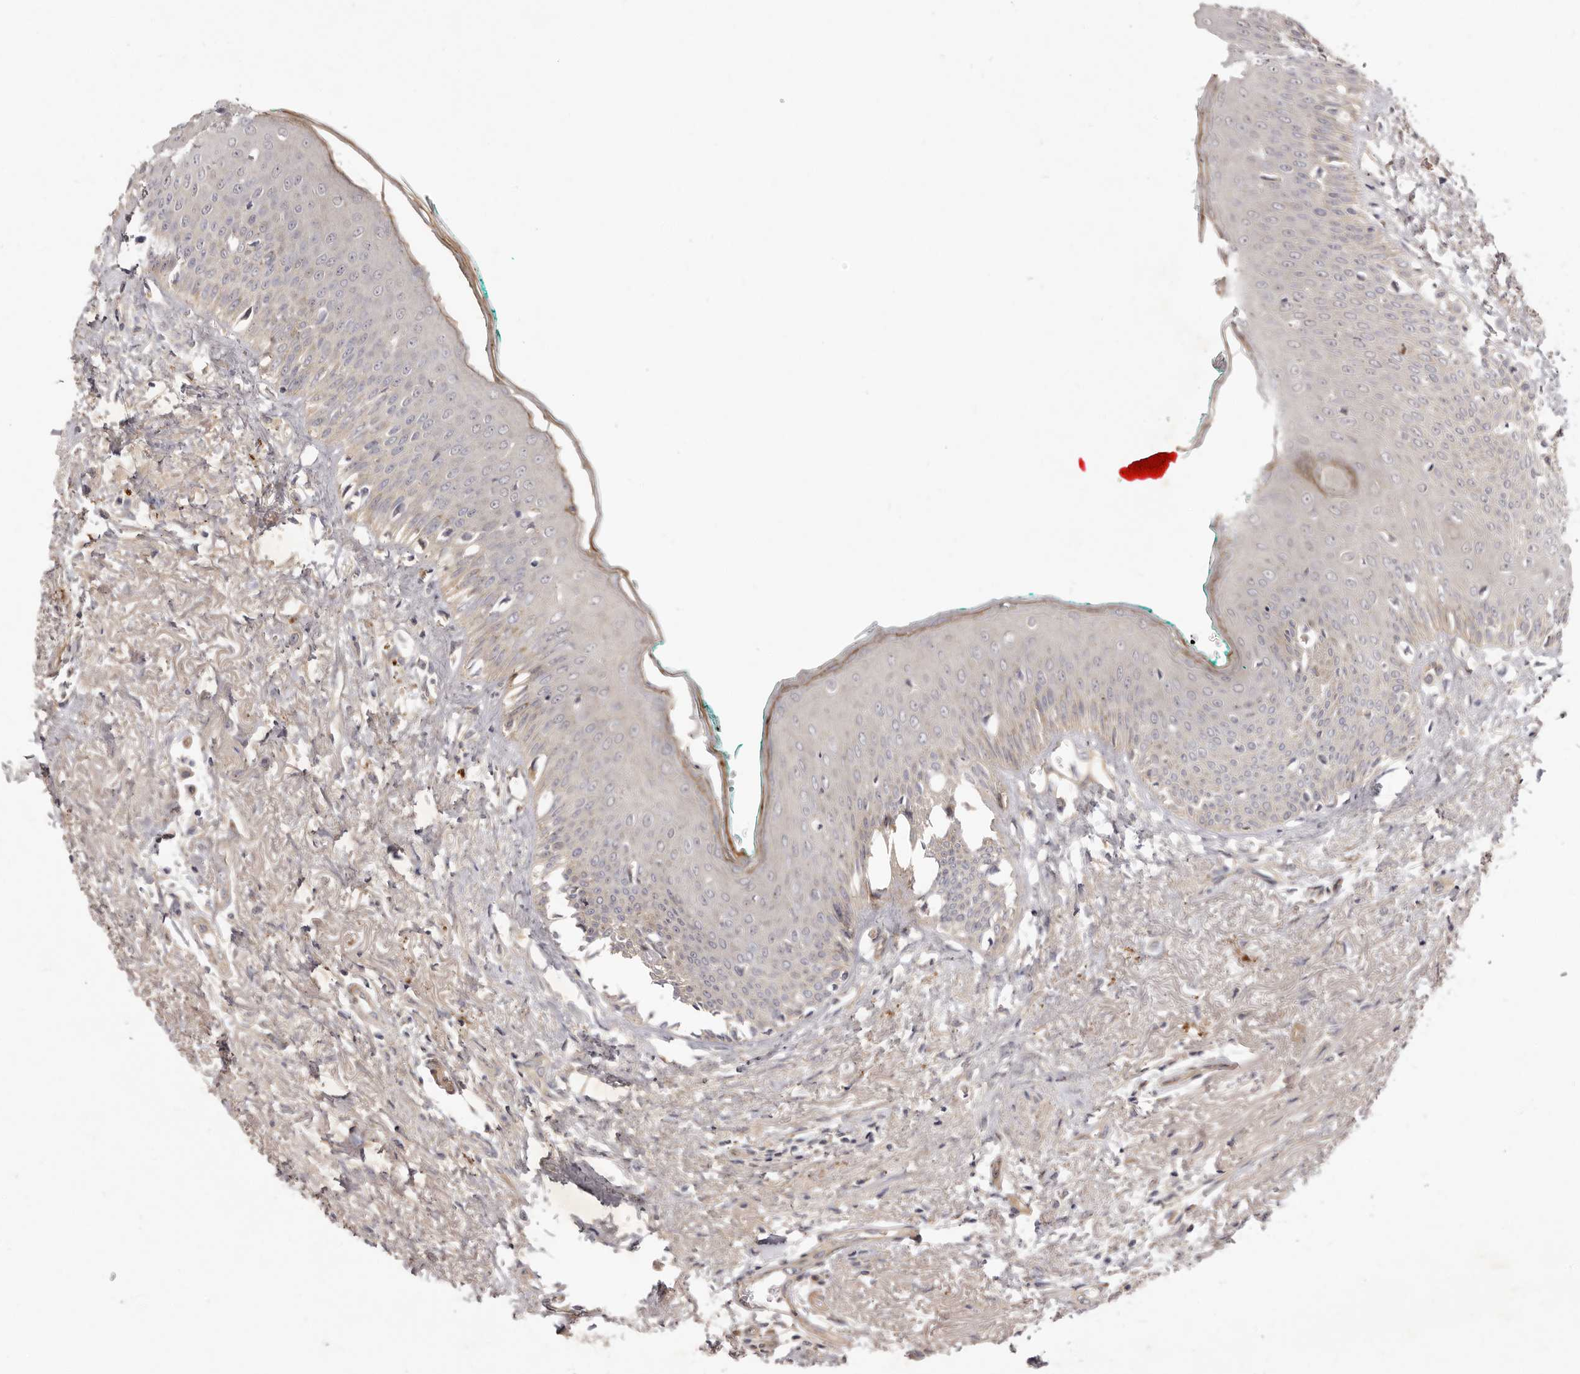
{"staining": {"intensity": "negative", "quantity": "none", "location": "none"}, "tissue": "oral mucosa", "cell_type": "Squamous epithelial cells", "image_type": "normal", "snomed": [{"axis": "morphology", "description": "Normal tissue, NOS"}, {"axis": "topography", "description": "Oral tissue"}], "caption": "Squamous epithelial cells show no significant protein expression in benign oral mucosa. The staining was performed using DAB (3,3'-diaminobenzidine) to visualize the protein expression in brown, while the nuclei were stained in blue with hematoxylin (Magnification: 20x).", "gene": "ADAMTS9", "patient": {"sex": "female", "age": 70}}